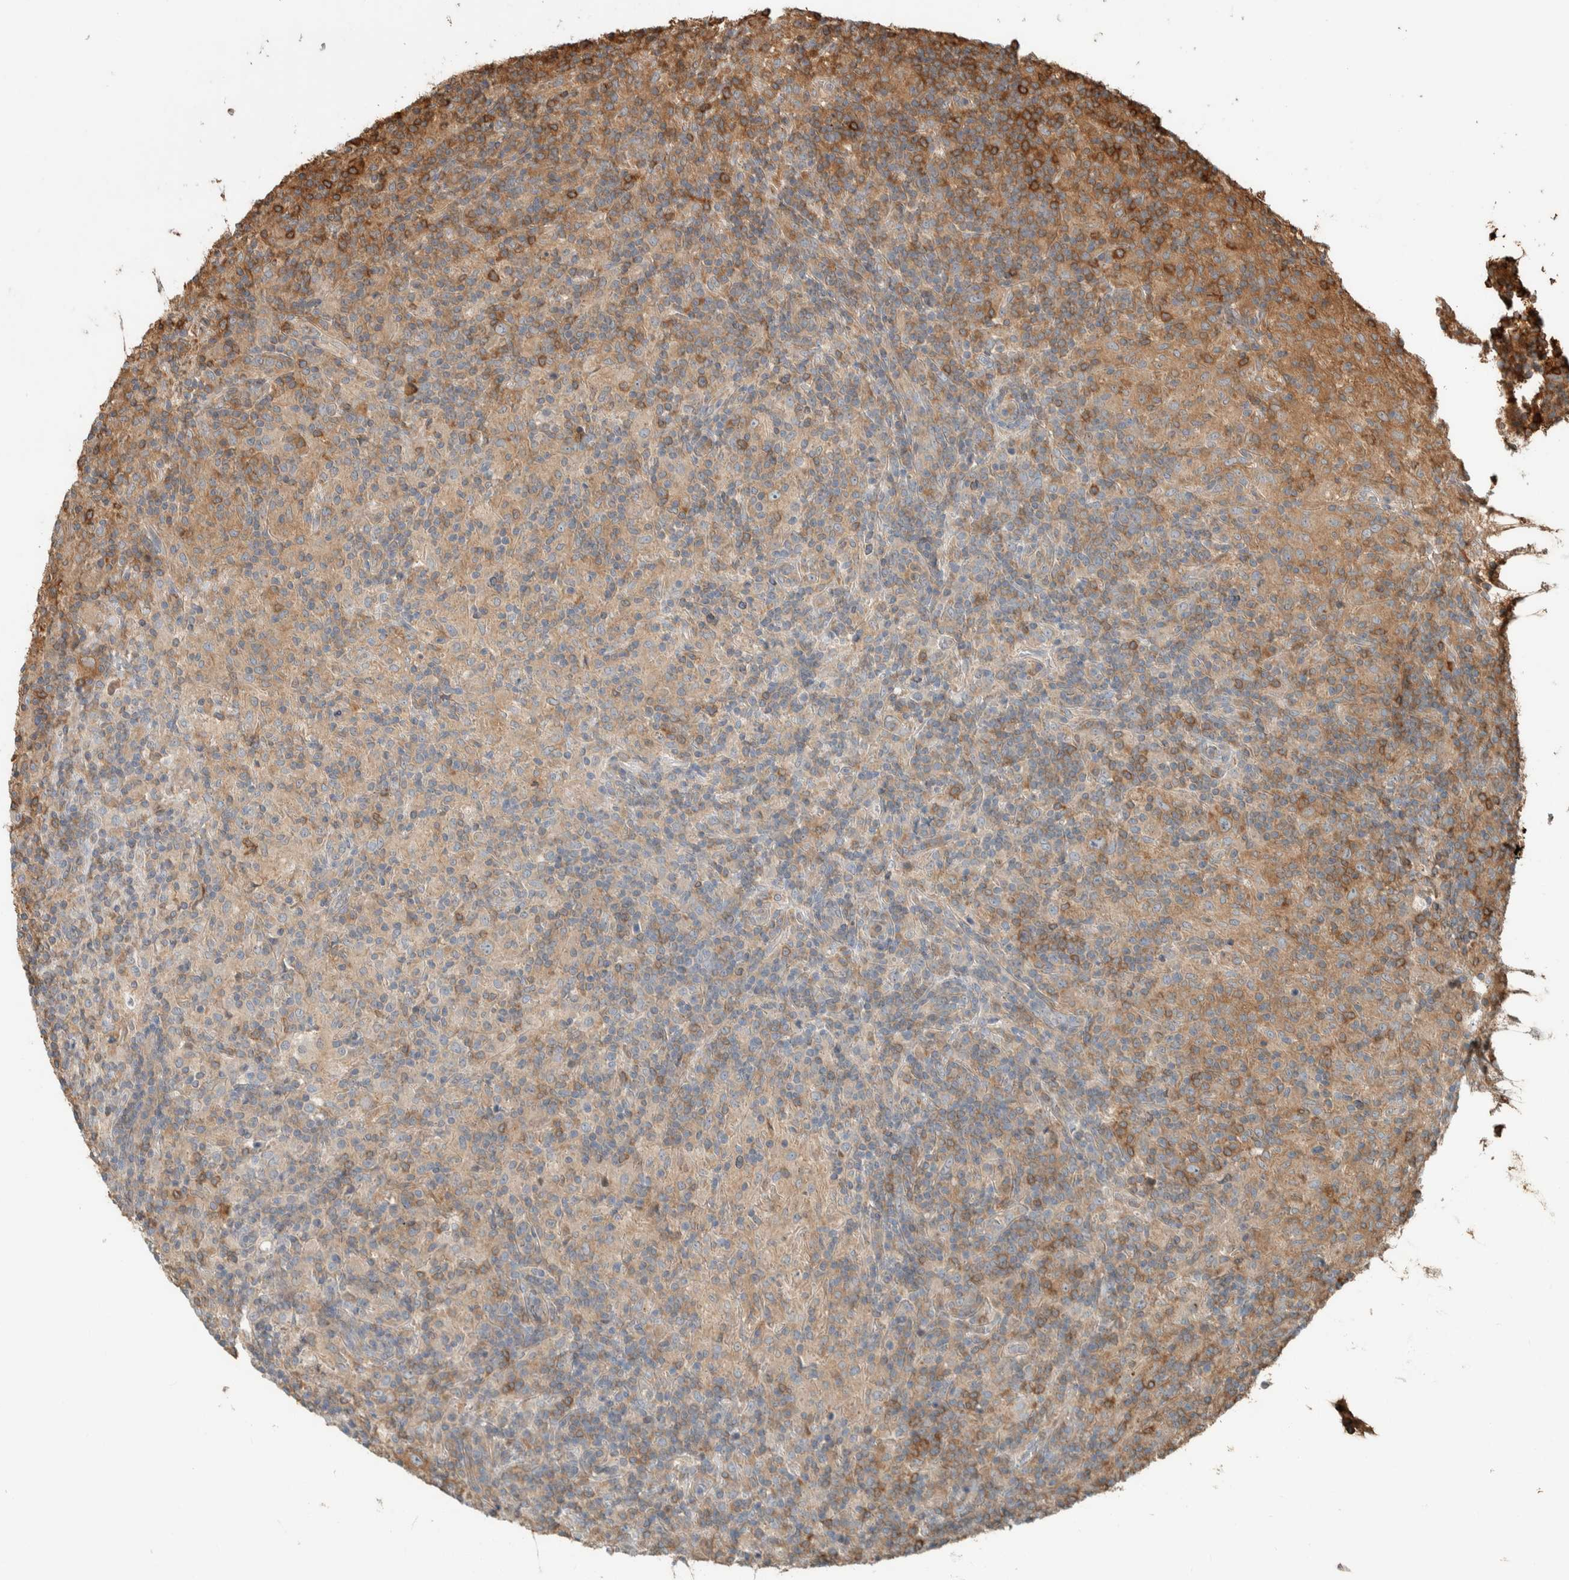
{"staining": {"intensity": "weak", "quantity": ">75%", "location": "cytoplasmic/membranous"}, "tissue": "lymphoma", "cell_type": "Tumor cells", "image_type": "cancer", "snomed": [{"axis": "morphology", "description": "Hodgkin's disease, NOS"}, {"axis": "topography", "description": "Lymph node"}], "caption": "Immunohistochemistry (IHC) (DAB (3,3'-diaminobenzidine)) staining of human Hodgkin's disease reveals weak cytoplasmic/membranous protein positivity in about >75% of tumor cells. (Stains: DAB in brown, nuclei in blue, Microscopy: brightfield microscopy at high magnification).", "gene": "CNTROB", "patient": {"sex": "male", "age": 70}}